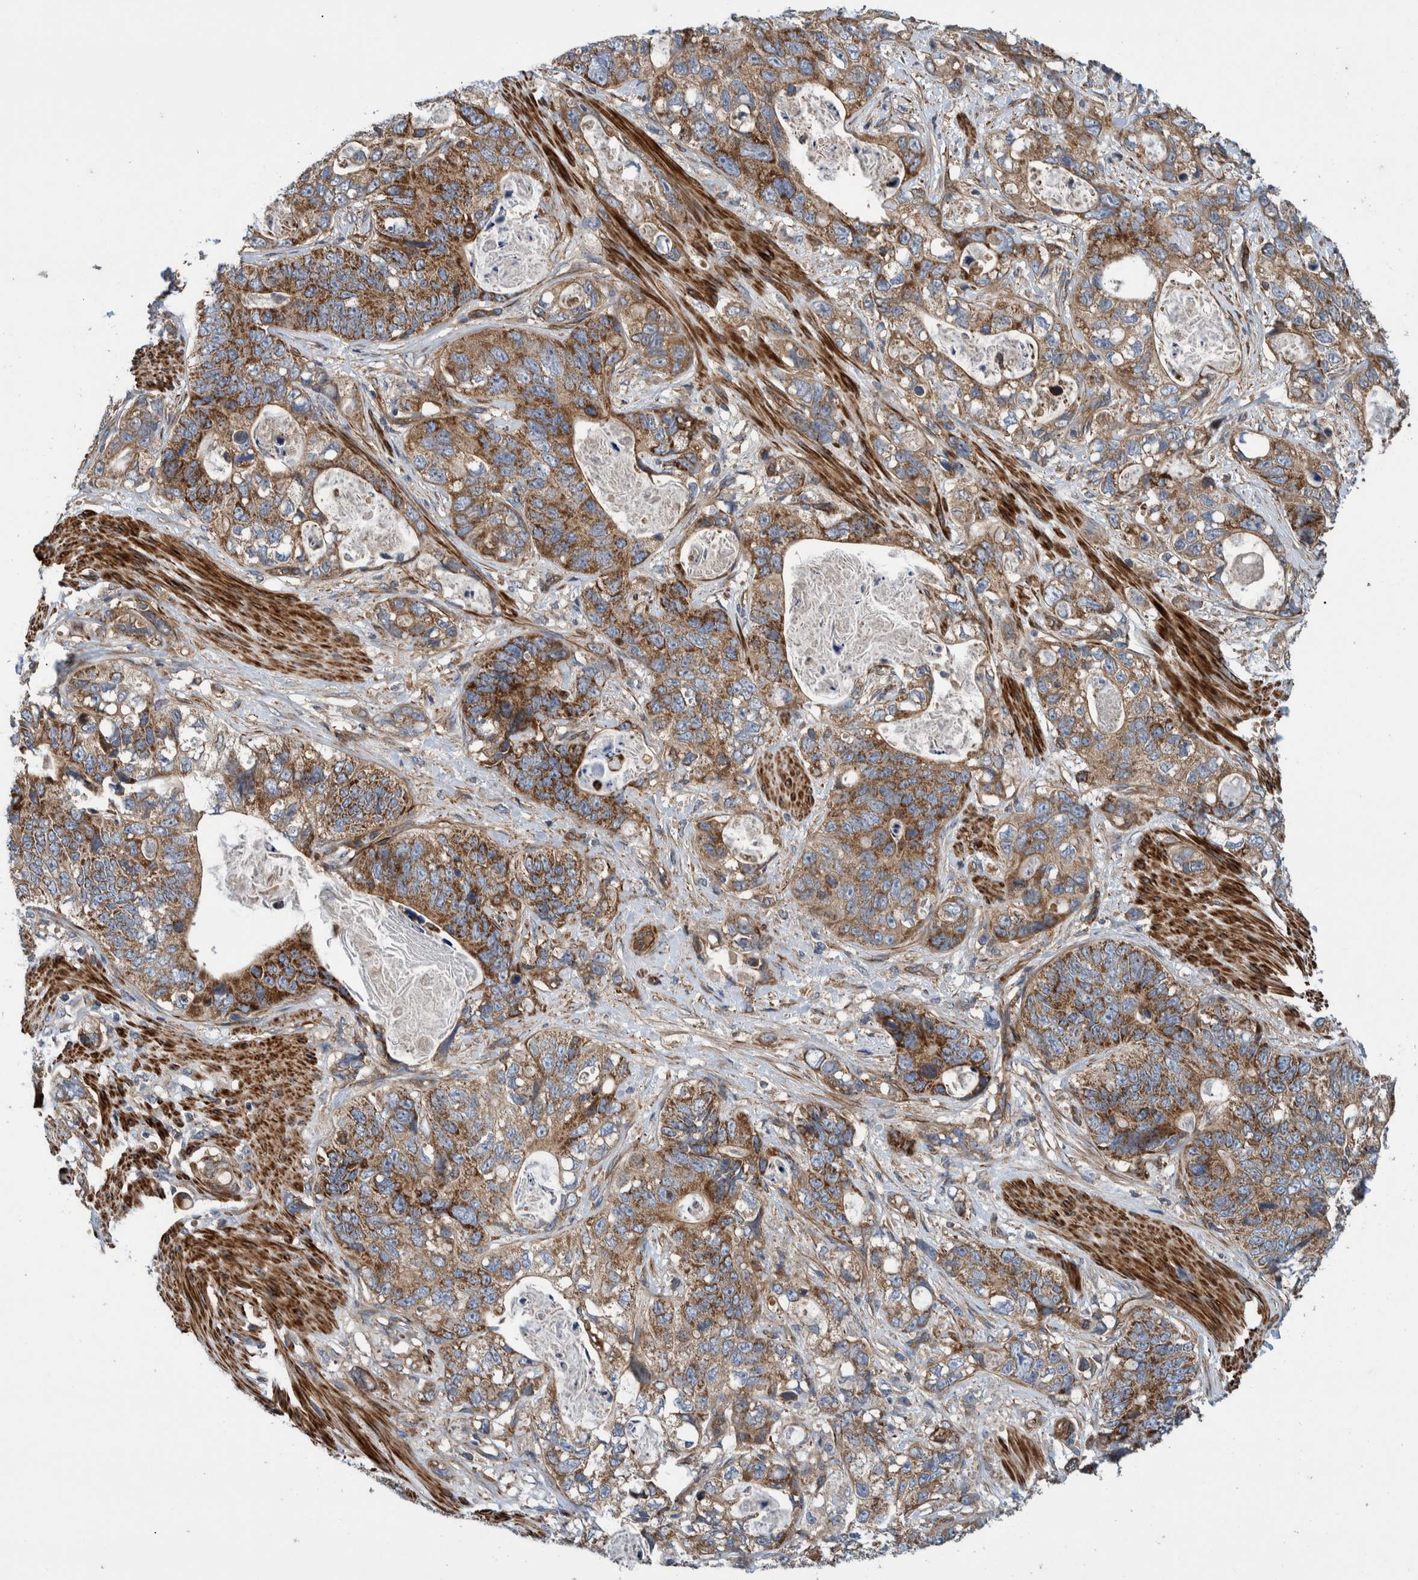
{"staining": {"intensity": "moderate", "quantity": ">75%", "location": "cytoplasmic/membranous"}, "tissue": "stomach cancer", "cell_type": "Tumor cells", "image_type": "cancer", "snomed": [{"axis": "morphology", "description": "Normal tissue, NOS"}, {"axis": "morphology", "description": "Adenocarcinoma, NOS"}, {"axis": "topography", "description": "Stomach"}], "caption": "Immunohistochemistry micrograph of neoplastic tissue: stomach cancer stained using immunohistochemistry (IHC) displays medium levels of moderate protein expression localized specifically in the cytoplasmic/membranous of tumor cells, appearing as a cytoplasmic/membranous brown color.", "gene": "GRPEL2", "patient": {"sex": "female", "age": 89}}